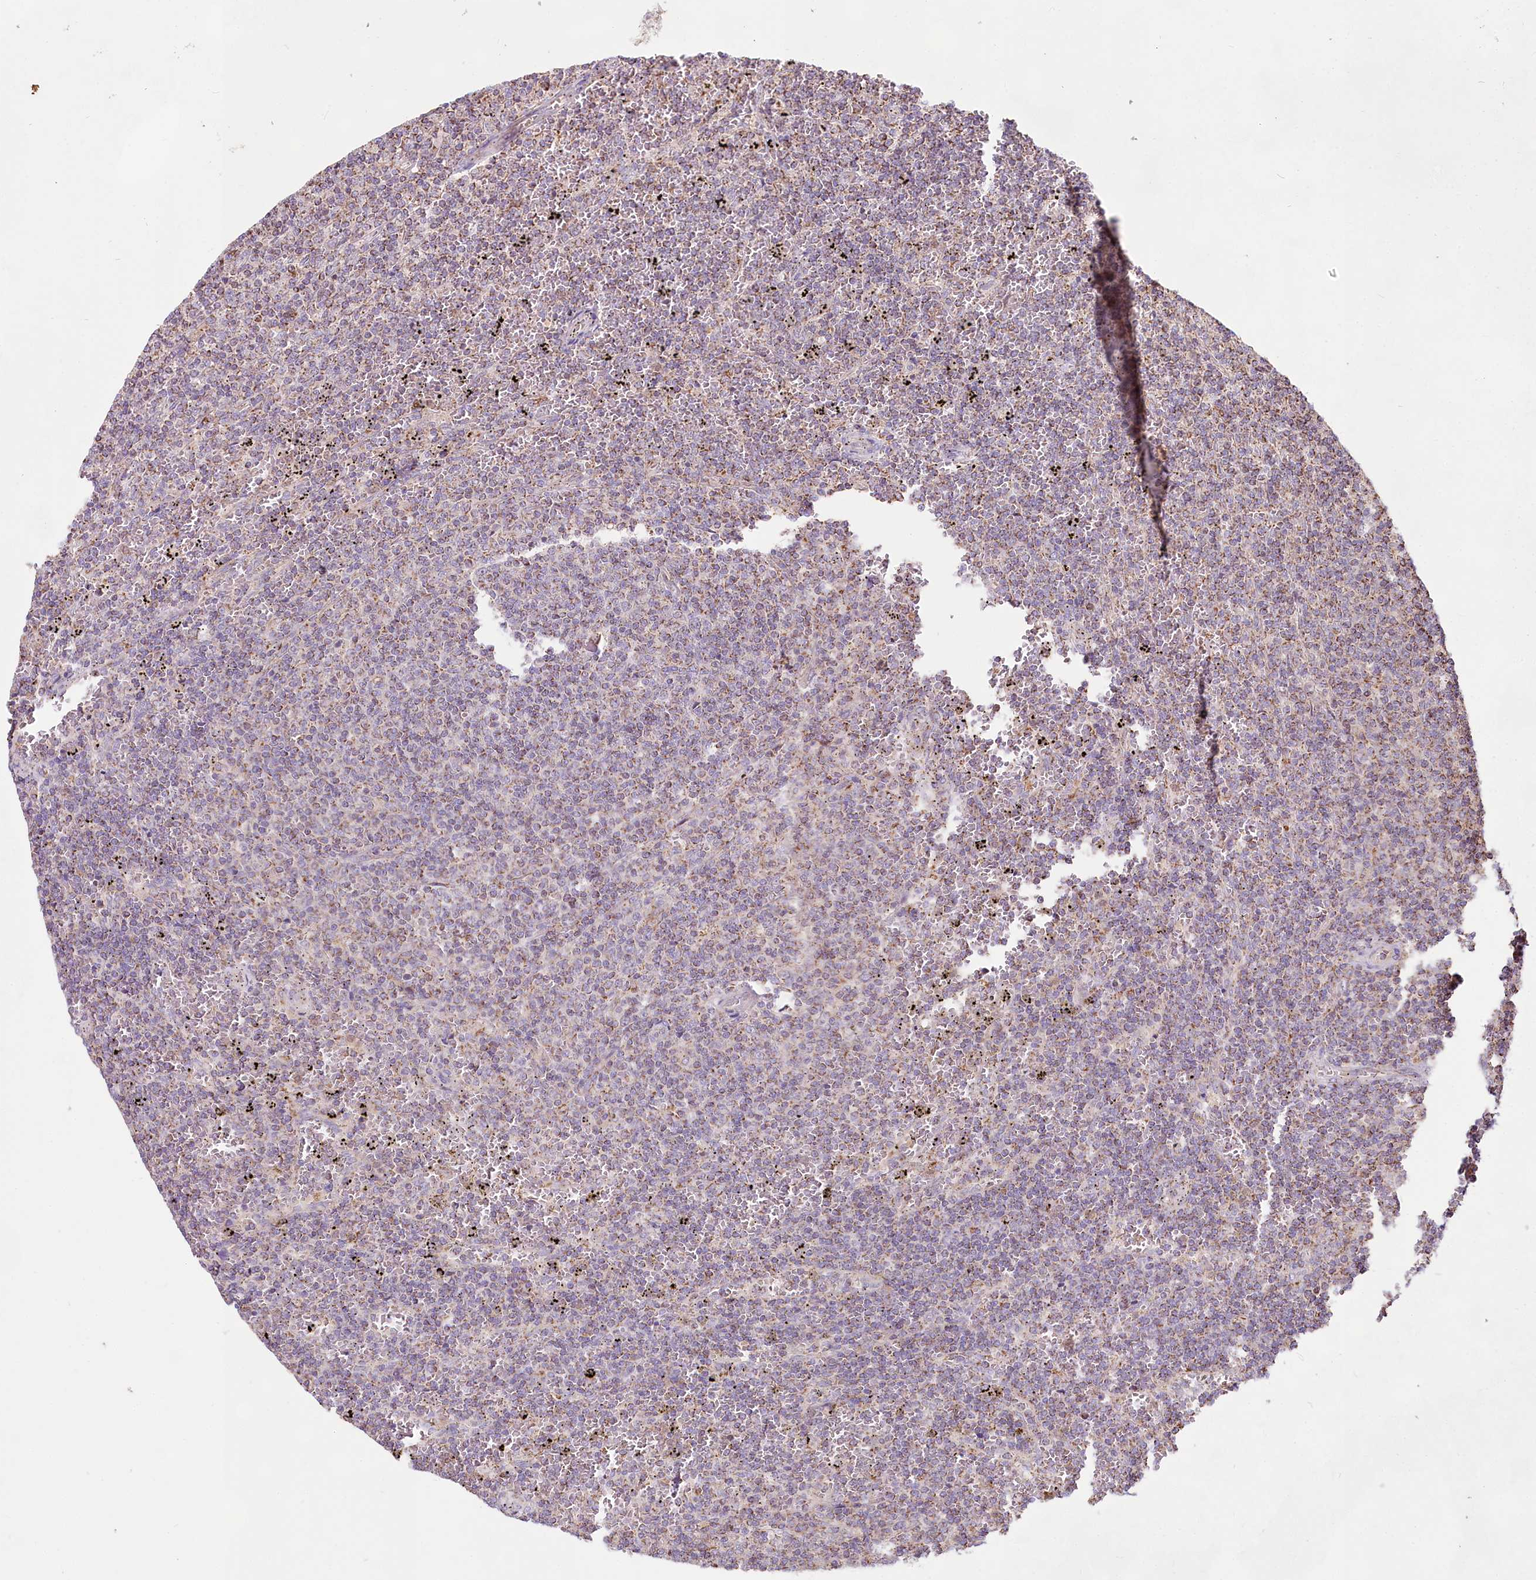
{"staining": {"intensity": "weak", "quantity": "25%-75%", "location": "cytoplasmic/membranous"}, "tissue": "lymphoma", "cell_type": "Tumor cells", "image_type": "cancer", "snomed": [{"axis": "morphology", "description": "Malignant lymphoma, non-Hodgkin's type, Low grade"}, {"axis": "topography", "description": "Spleen"}], "caption": "Lymphoma was stained to show a protein in brown. There is low levels of weak cytoplasmic/membranous expression in approximately 25%-75% of tumor cells.", "gene": "TASOR2", "patient": {"sex": "female", "age": 50}}